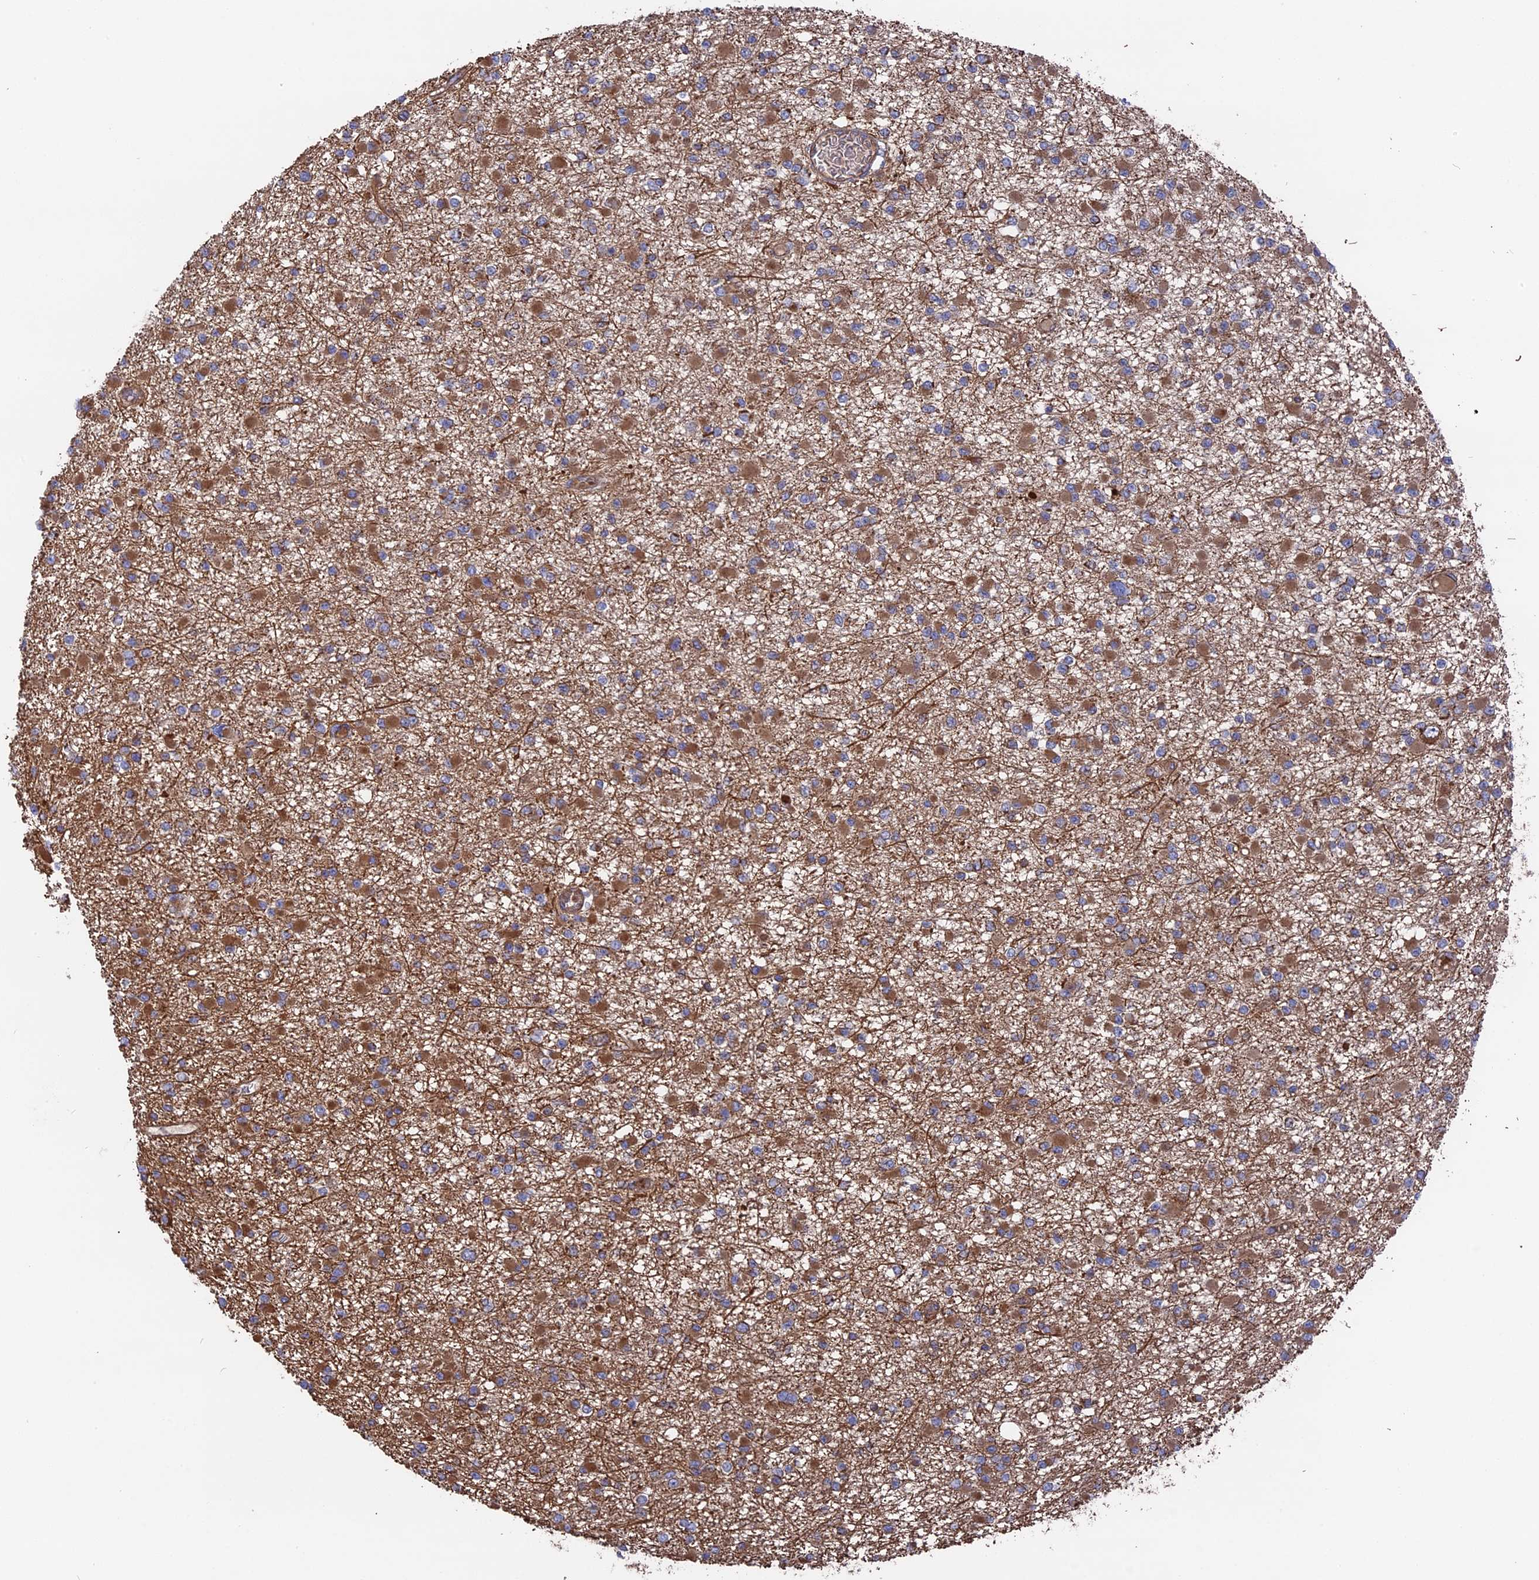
{"staining": {"intensity": "moderate", "quantity": ">75%", "location": "cytoplasmic/membranous"}, "tissue": "glioma", "cell_type": "Tumor cells", "image_type": "cancer", "snomed": [{"axis": "morphology", "description": "Glioma, malignant, Low grade"}, {"axis": "topography", "description": "Brain"}], "caption": "Immunohistochemical staining of malignant glioma (low-grade) exhibits medium levels of moderate cytoplasmic/membranous staining in about >75% of tumor cells. The protein is shown in brown color, while the nuclei are stained blue.", "gene": "TELO2", "patient": {"sex": "female", "age": 22}}